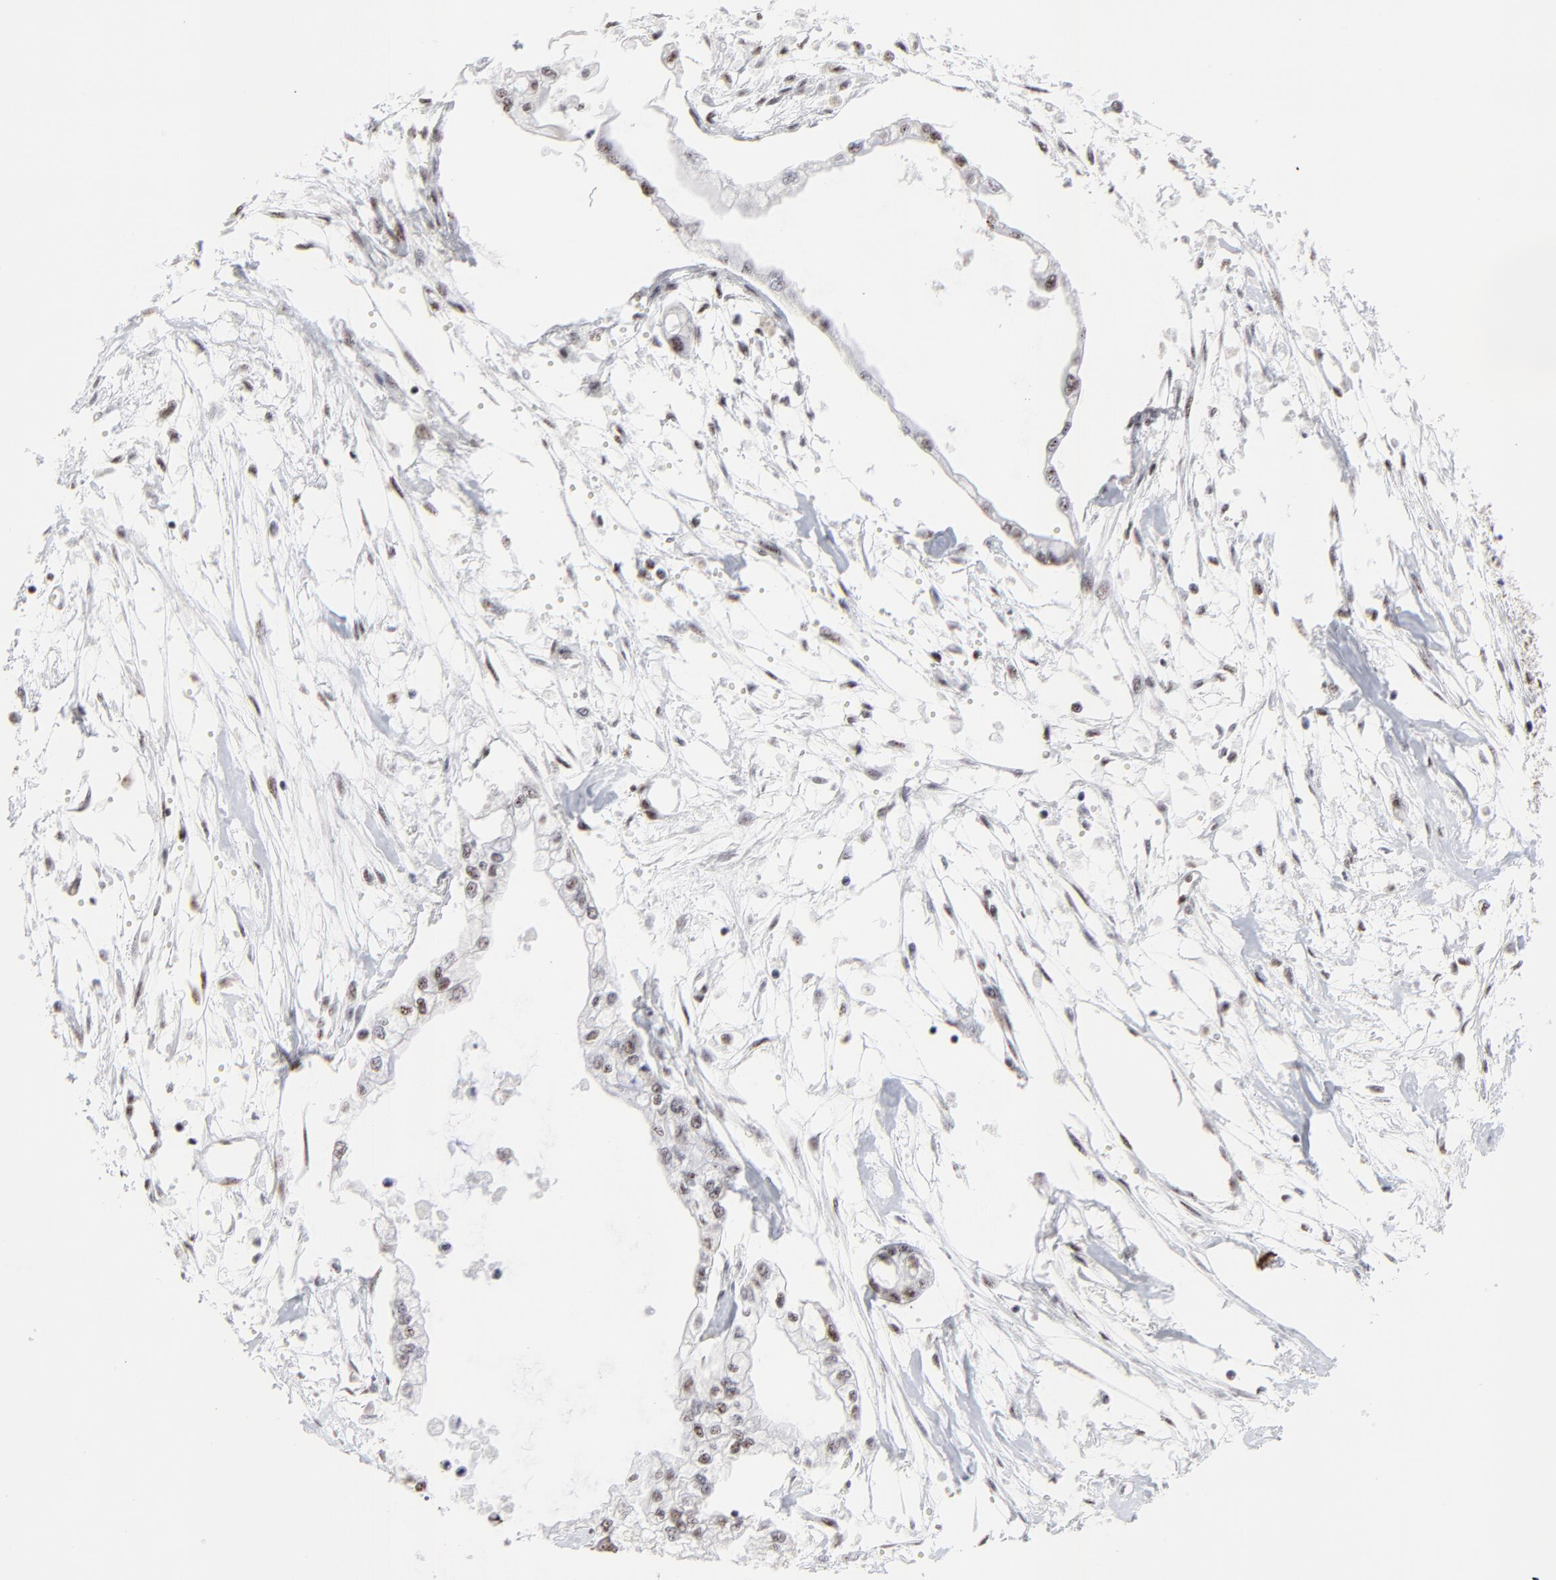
{"staining": {"intensity": "weak", "quantity": ">75%", "location": "nuclear"}, "tissue": "pancreatic cancer", "cell_type": "Tumor cells", "image_type": "cancer", "snomed": [{"axis": "morphology", "description": "Adenocarcinoma, NOS"}, {"axis": "topography", "description": "Pancreas"}], "caption": "Immunohistochemistry (IHC) (DAB (3,3'-diaminobenzidine)) staining of adenocarcinoma (pancreatic) shows weak nuclear protein positivity in about >75% of tumor cells. Nuclei are stained in blue.", "gene": "MBD4", "patient": {"sex": "male", "age": 79}}